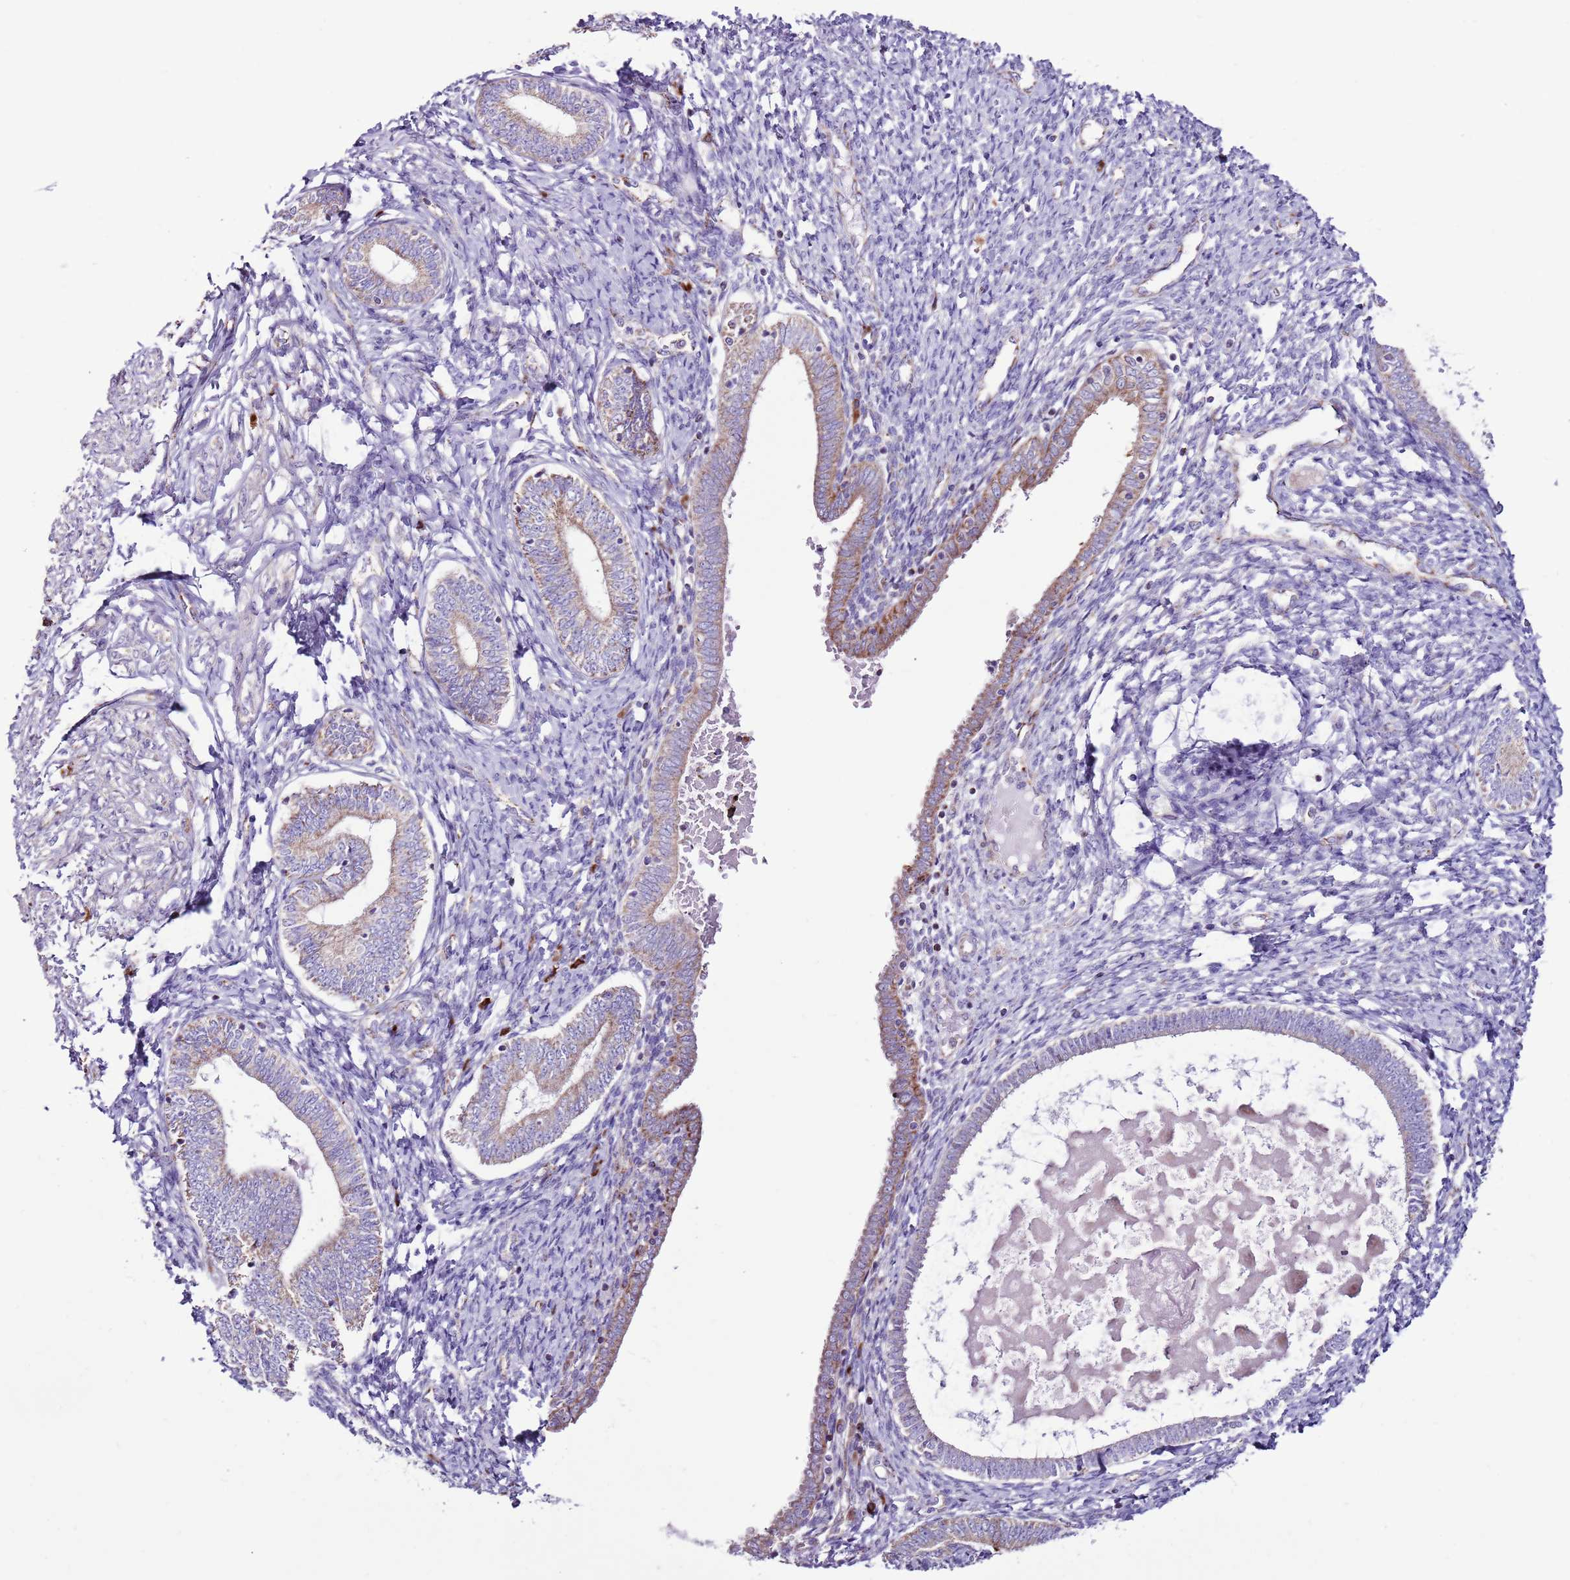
{"staining": {"intensity": "negative", "quantity": "none", "location": "none"}, "tissue": "endometrium", "cell_type": "Cells in endometrial stroma", "image_type": "normal", "snomed": [{"axis": "morphology", "description": "Normal tissue, NOS"}, {"axis": "topography", "description": "Endometrium"}], "caption": "High power microscopy photomicrograph of an IHC histopathology image of unremarkable endometrium, revealing no significant positivity in cells in endometrial stroma. Nuclei are stained in blue.", "gene": "HECTD4", "patient": {"sex": "female", "age": 72}}